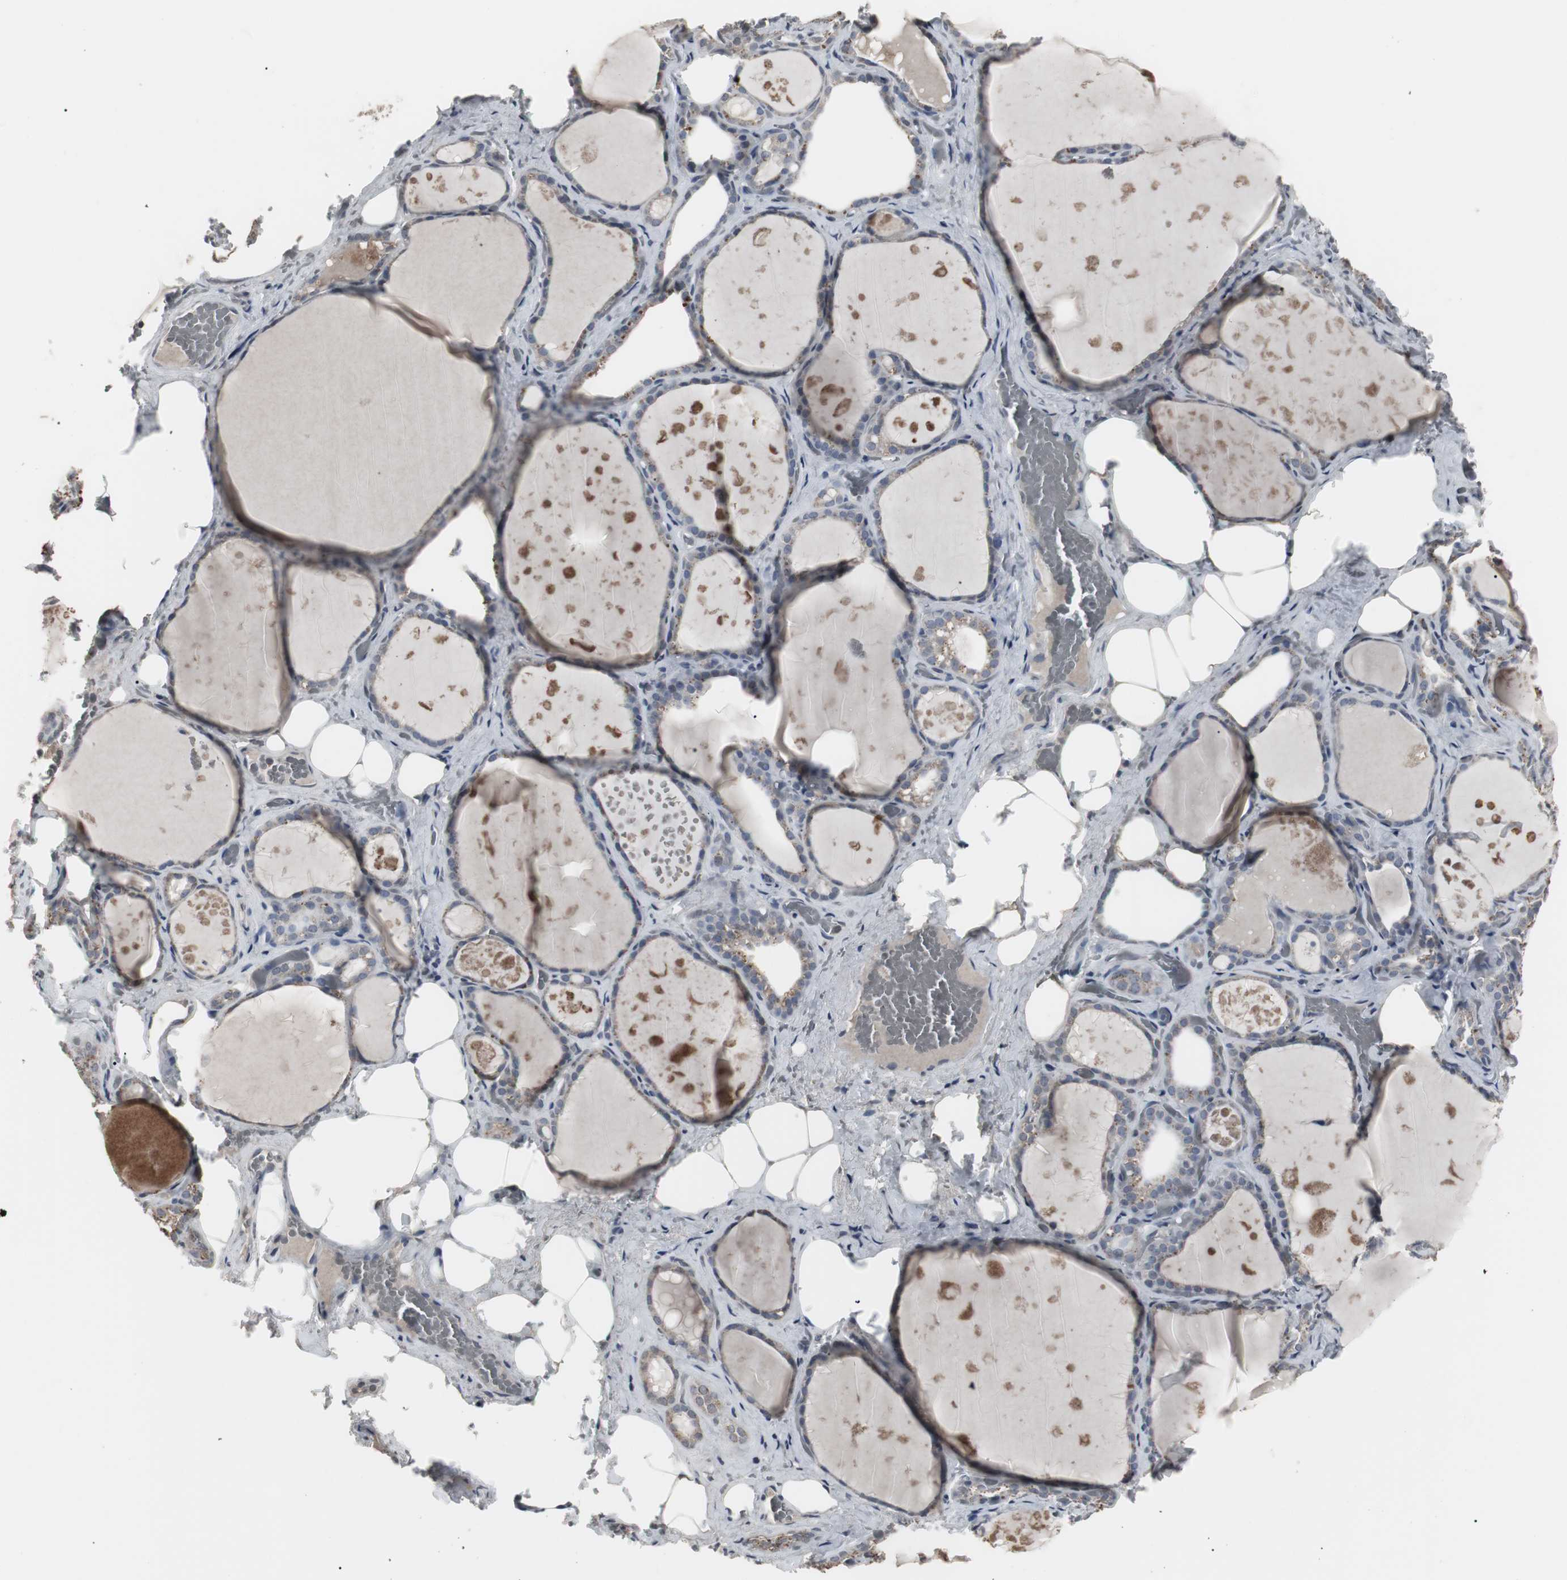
{"staining": {"intensity": "moderate", "quantity": "<25%", "location": "cytoplasmic/membranous"}, "tissue": "thyroid gland", "cell_type": "Glandular cells", "image_type": "normal", "snomed": [{"axis": "morphology", "description": "Normal tissue, NOS"}, {"axis": "topography", "description": "Thyroid gland"}], "caption": "Human thyroid gland stained for a protein (brown) shows moderate cytoplasmic/membranous positive expression in approximately <25% of glandular cells.", "gene": "ACAA1", "patient": {"sex": "male", "age": 61}}